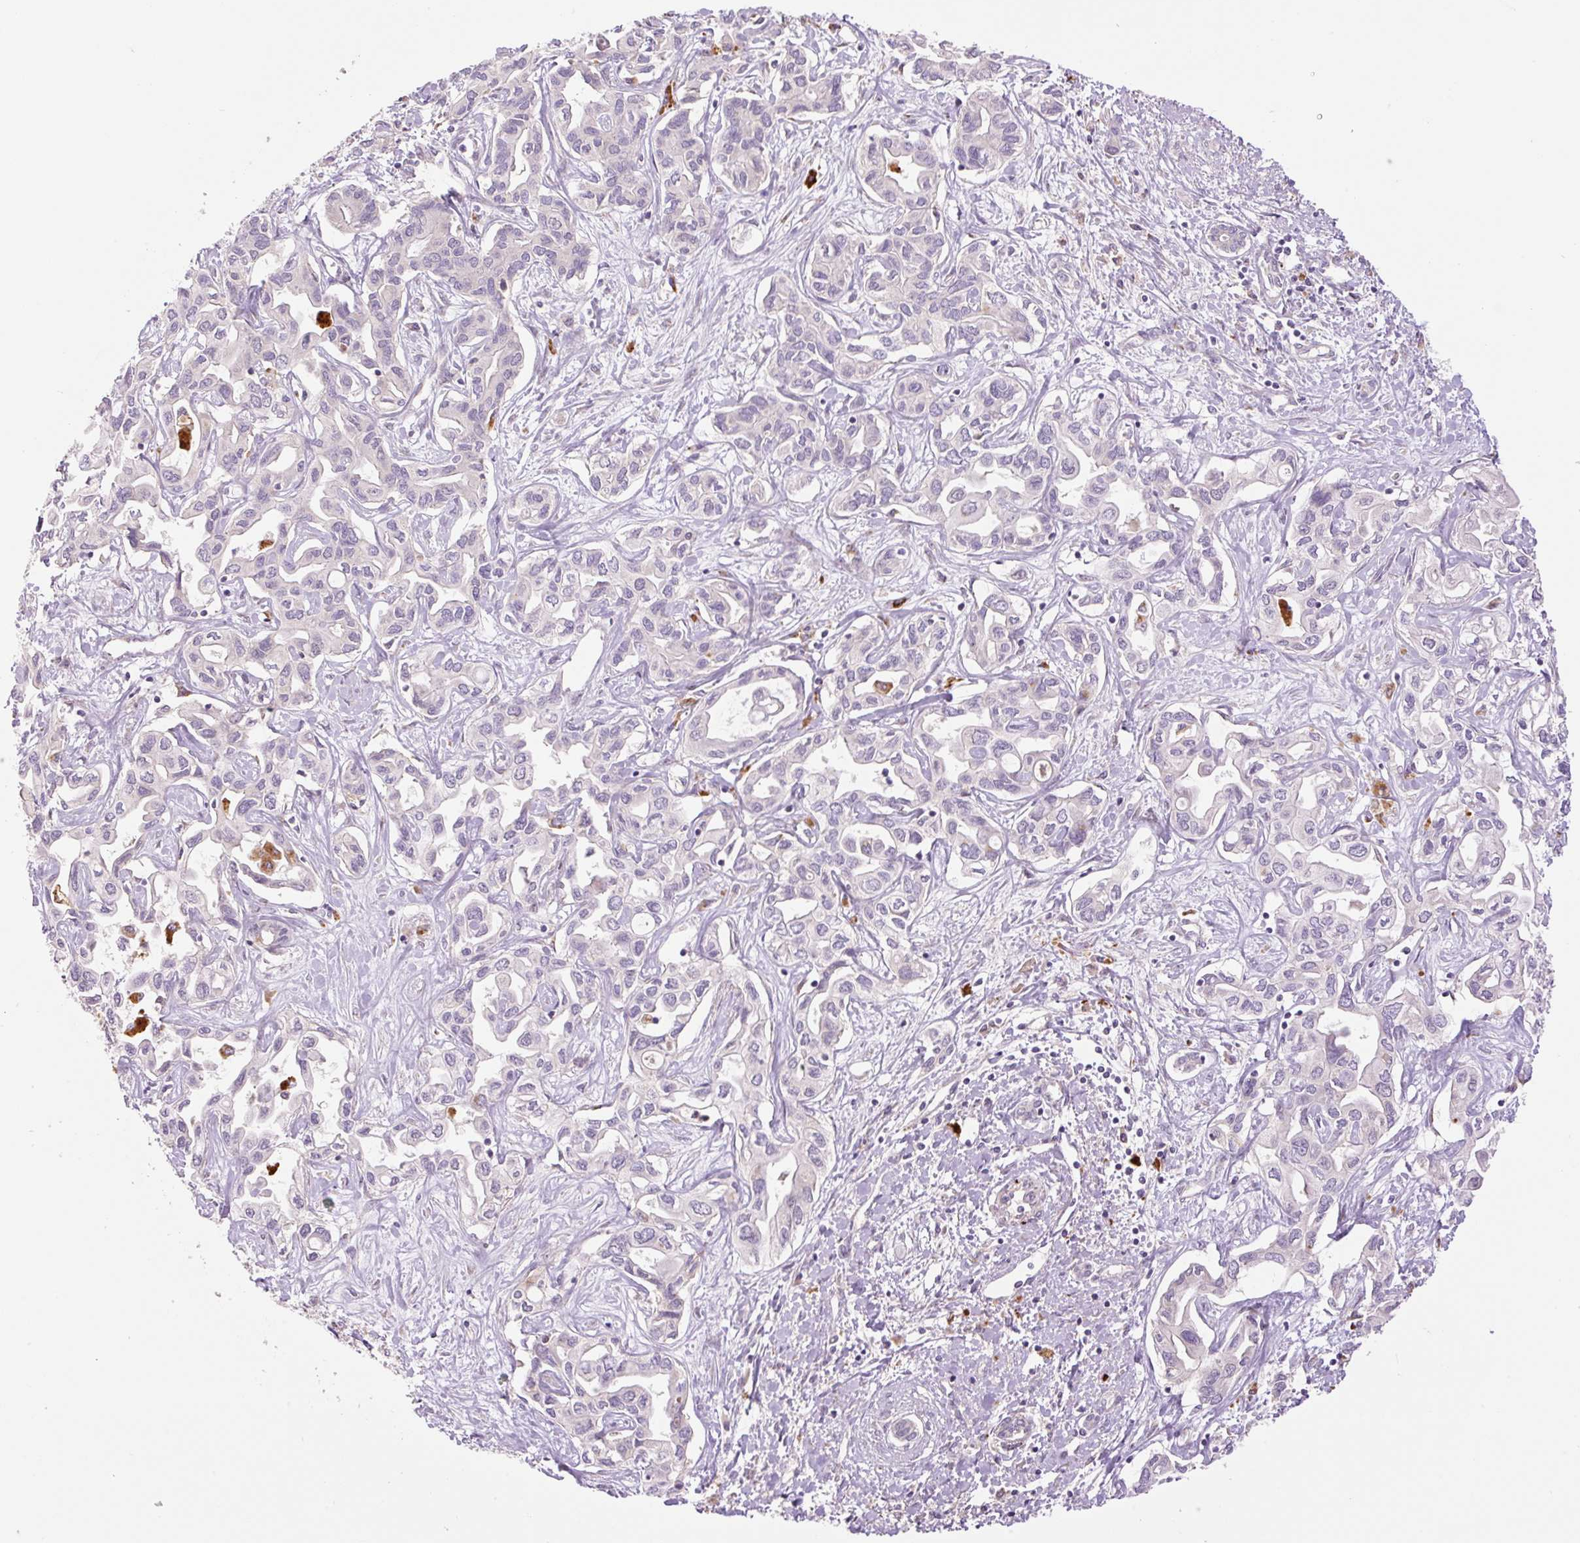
{"staining": {"intensity": "negative", "quantity": "none", "location": "none"}, "tissue": "liver cancer", "cell_type": "Tumor cells", "image_type": "cancer", "snomed": [{"axis": "morphology", "description": "Cholangiocarcinoma"}, {"axis": "topography", "description": "Liver"}], "caption": "DAB (3,3'-diaminobenzidine) immunohistochemical staining of human liver cholangiocarcinoma displays no significant expression in tumor cells.", "gene": "HABP4", "patient": {"sex": "female", "age": 64}}